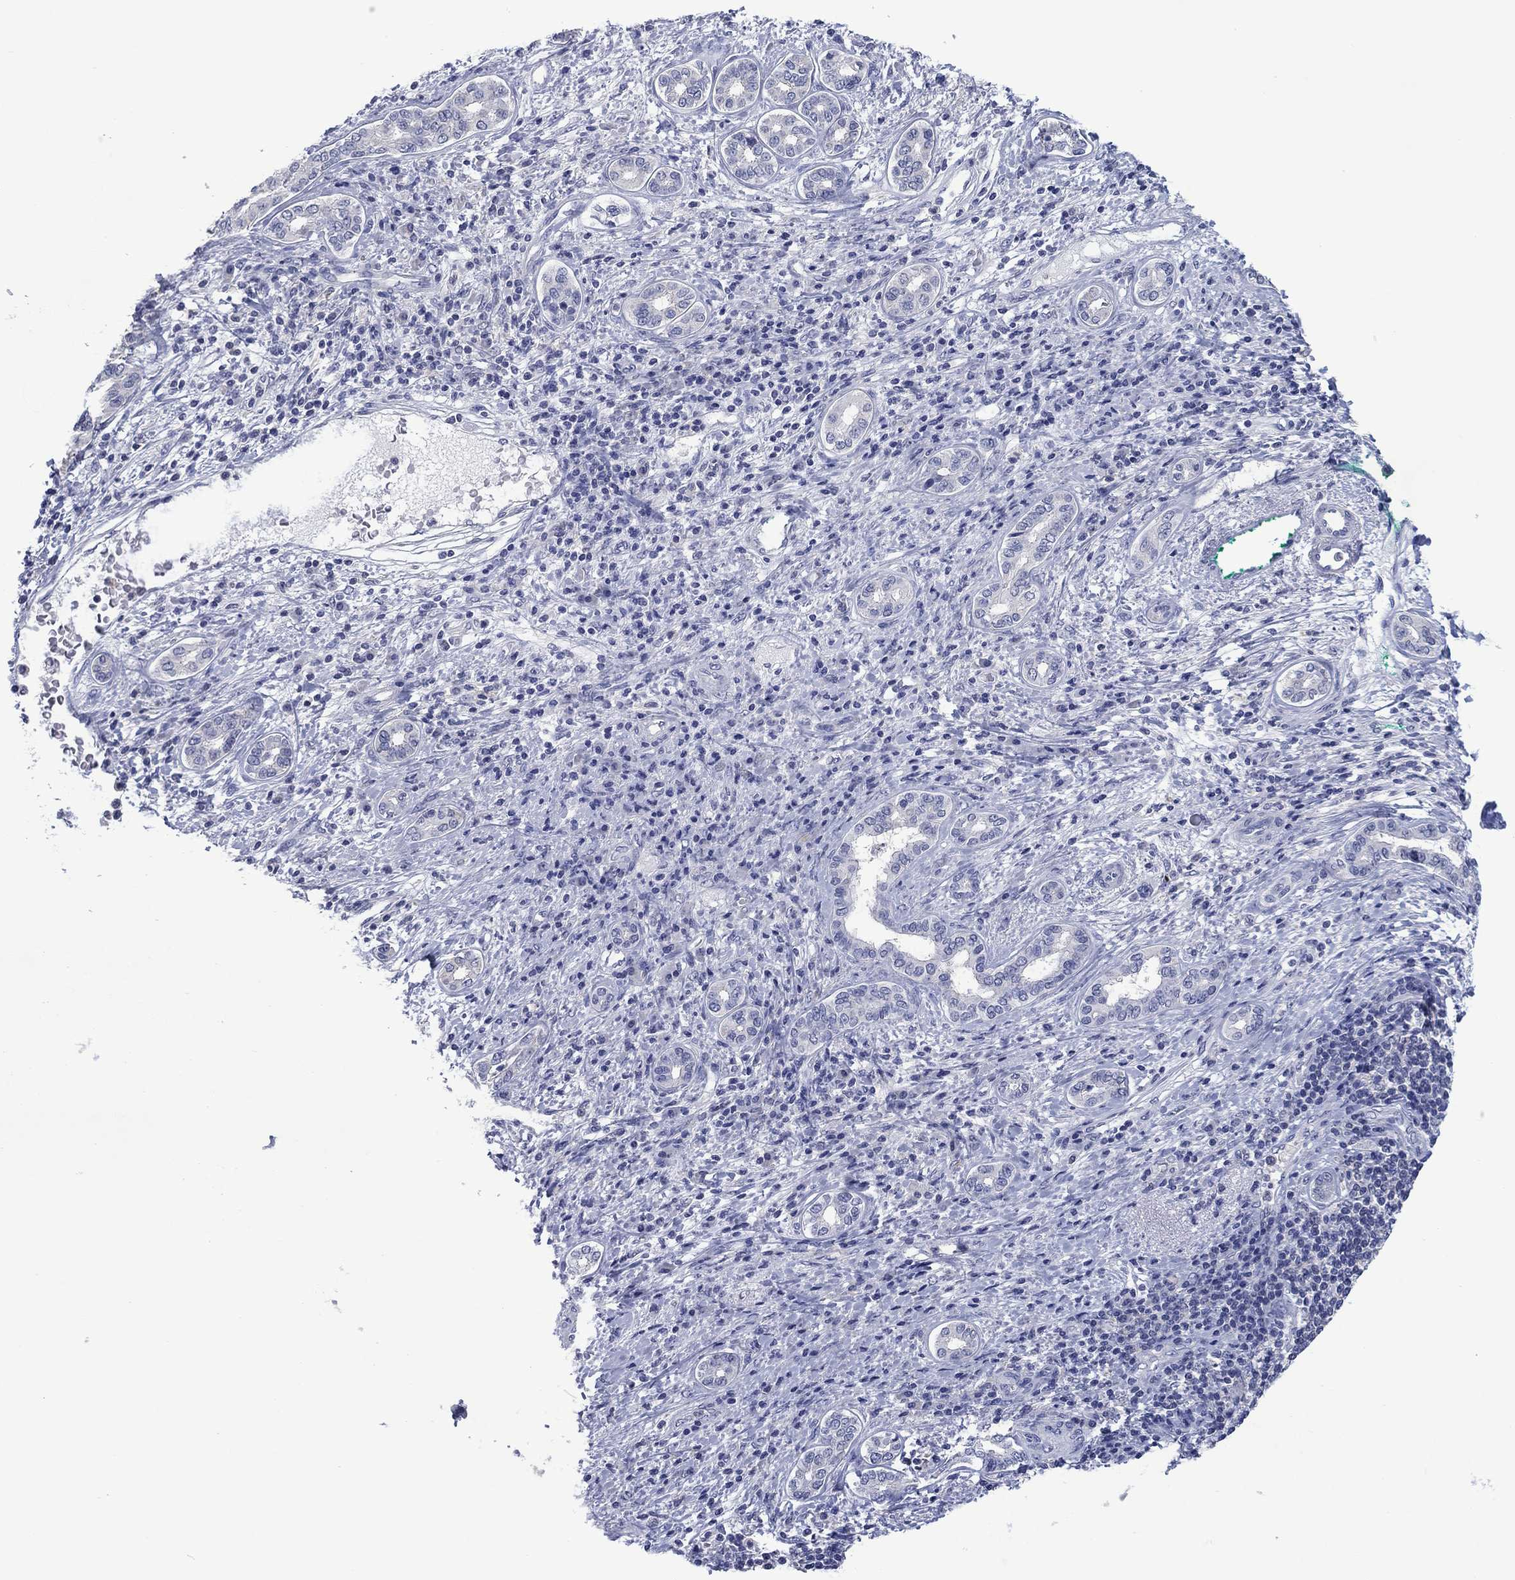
{"staining": {"intensity": "negative", "quantity": "none", "location": "none"}, "tissue": "liver cancer", "cell_type": "Tumor cells", "image_type": "cancer", "snomed": [{"axis": "morphology", "description": "Carcinoma, Hepatocellular, NOS"}, {"axis": "topography", "description": "Liver"}], "caption": "Immunohistochemistry (IHC) of human hepatocellular carcinoma (liver) reveals no positivity in tumor cells. The staining was performed using DAB to visualize the protein expression in brown, while the nuclei were stained in blue with hematoxylin (Magnification: 20x).", "gene": "FER1L6", "patient": {"sex": "male", "age": 65}}